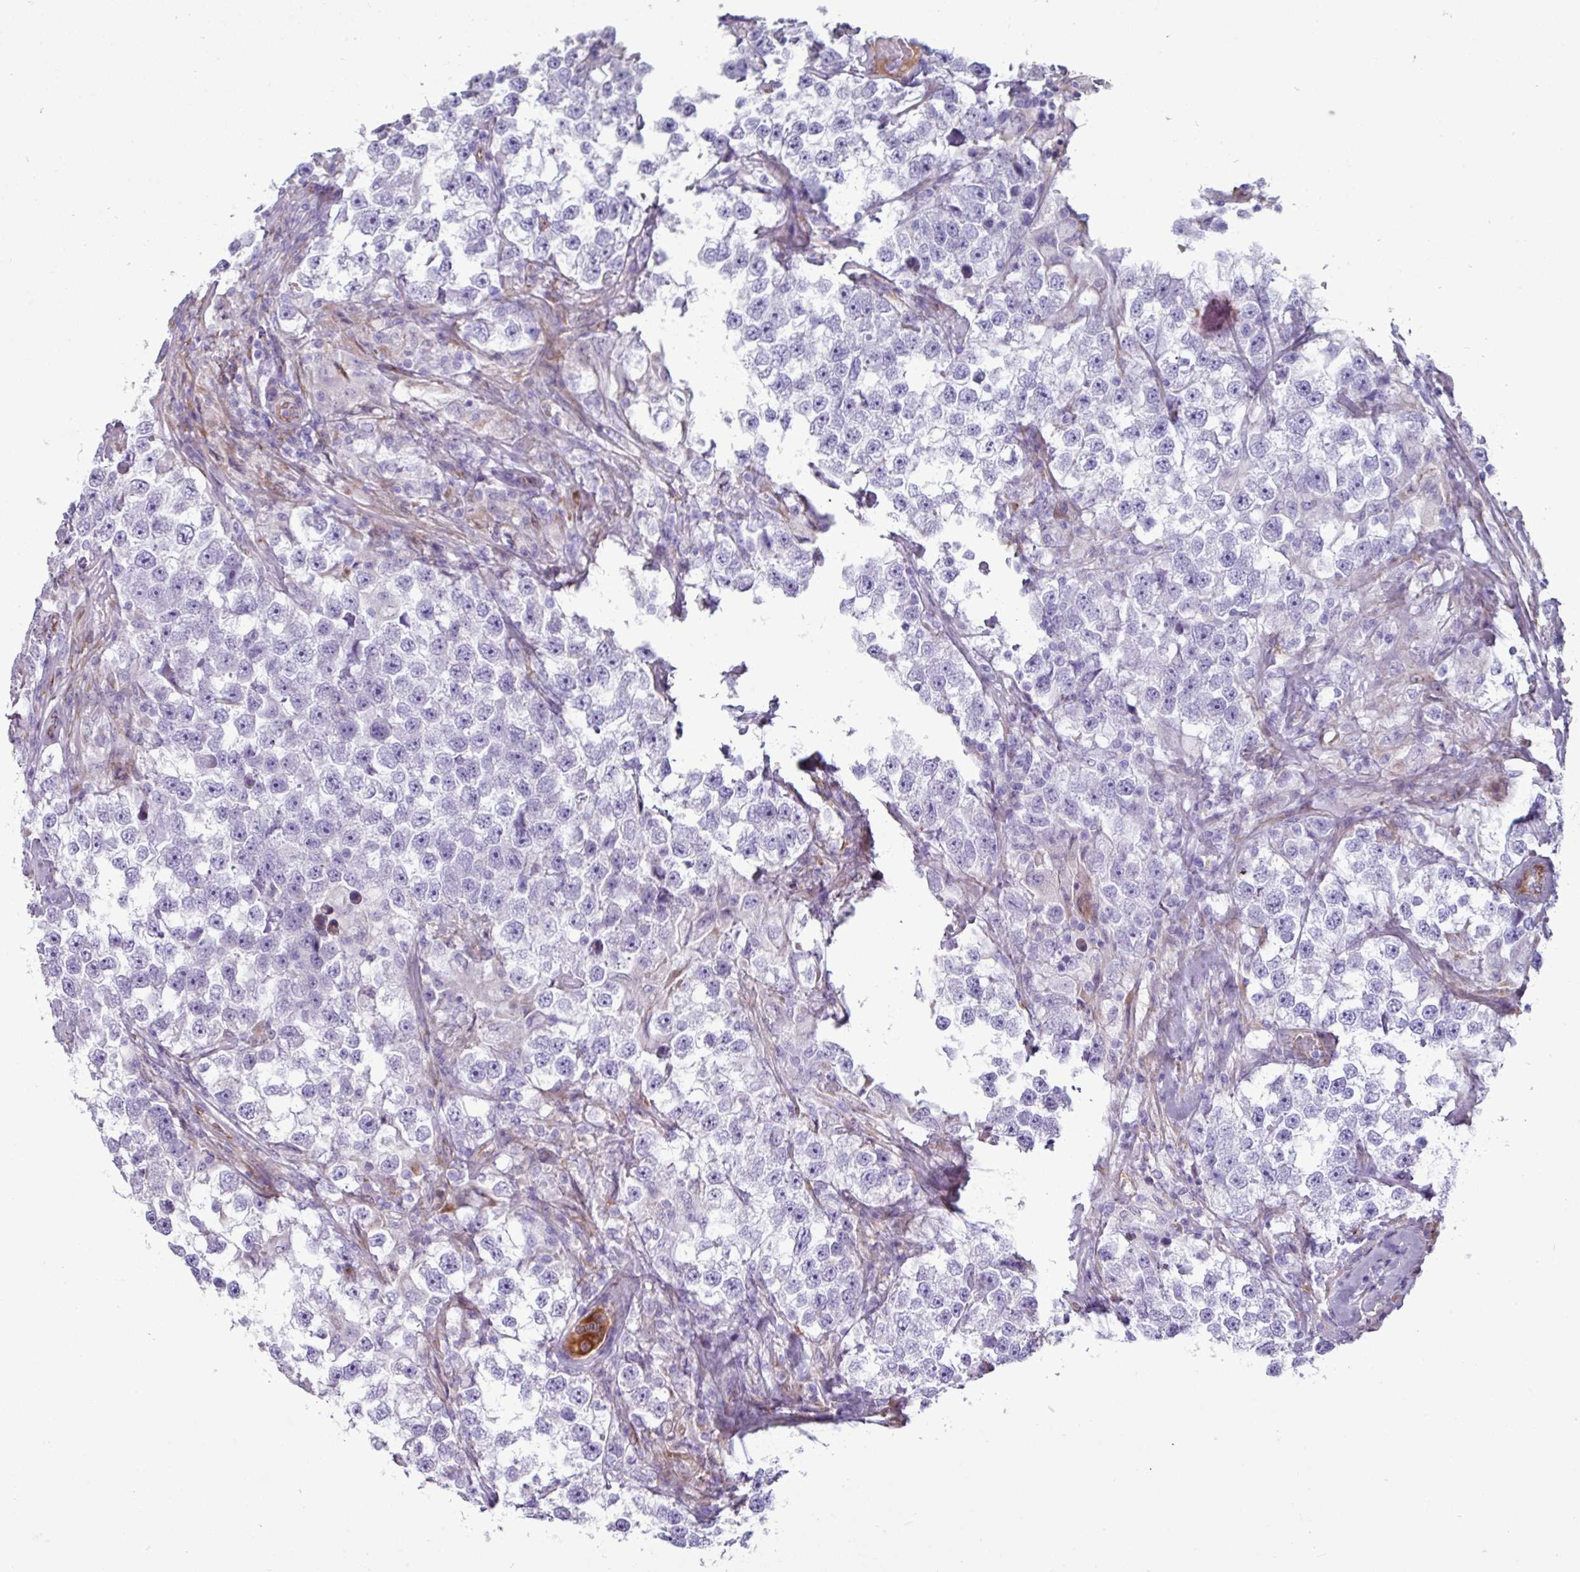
{"staining": {"intensity": "negative", "quantity": "none", "location": "none"}, "tissue": "testis cancer", "cell_type": "Tumor cells", "image_type": "cancer", "snomed": [{"axis": "morphology", "description": "Seminoma, NOS"}, {"axis": "topography", "description": "Testis"}], "caption": "Seminoma (testis) stained for a protein using immunohistochemistry reveals no expression tumor cells.", "gene": "PPP1R35", "patient": {"sex": "male", "age": 46}}